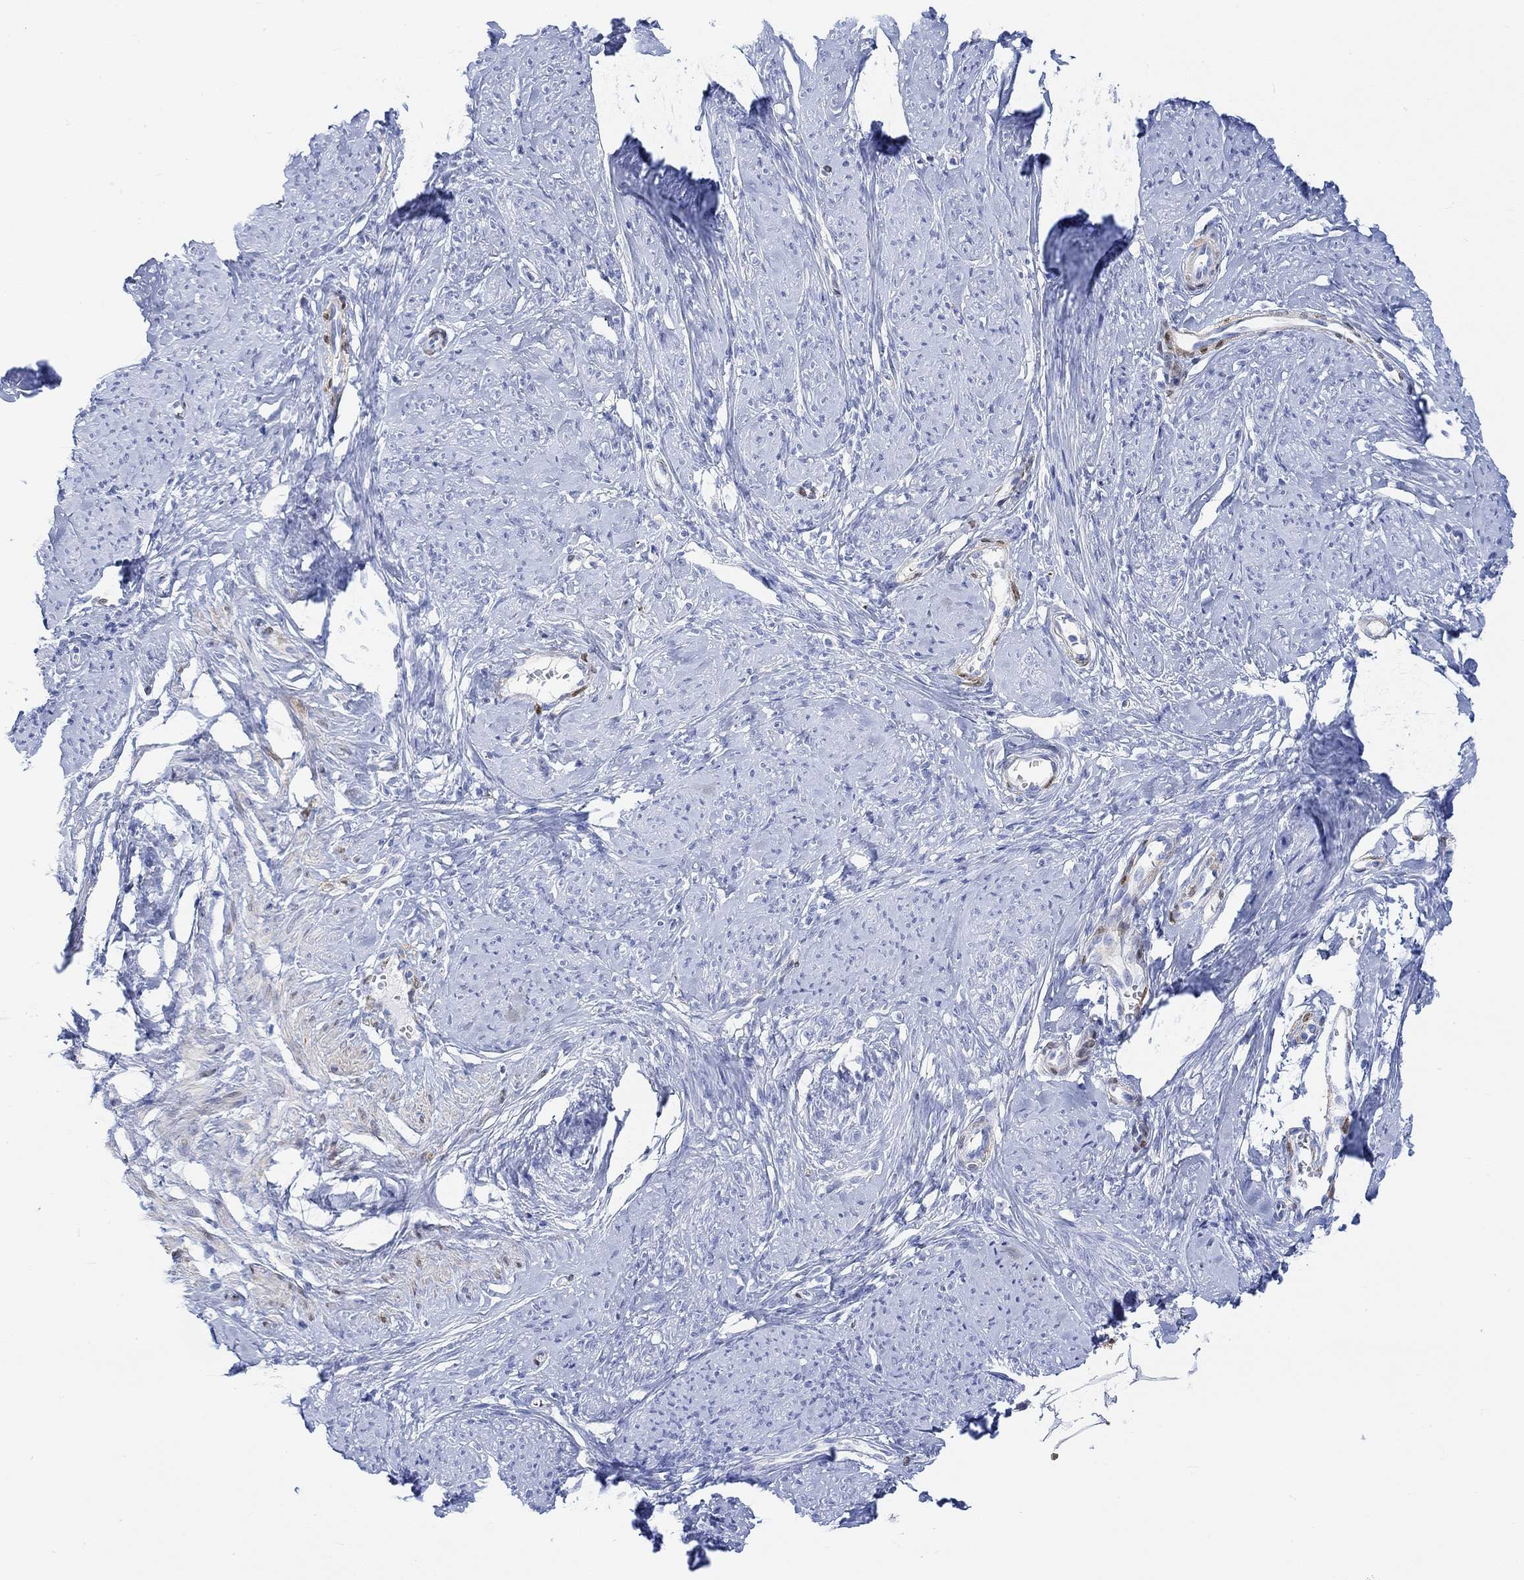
{"staining": {"intensity": "negative", "quantity": "none", "location": "none"}, "tissue": "smooth muscle", "cell_type": "Smooth muscle cells", "image_type": "normal", "snomed": [{"axis": "morphology", "description": "Normal tissue, NOS"}, {"axis": "topography", "description": "Smooth muscle"}], "caption": "There is no significant positivity in smooth muscle cells of smooth muscle. (Stains: DAB (3,3'-diaminobenzidine) immunohistochemistry (IHC) with hematoxylin counter stain, Microscopy: brightfield microscopy at high magnification).", "gene": "TPPP3", "patient": {"sex": "female", "age": 48}}